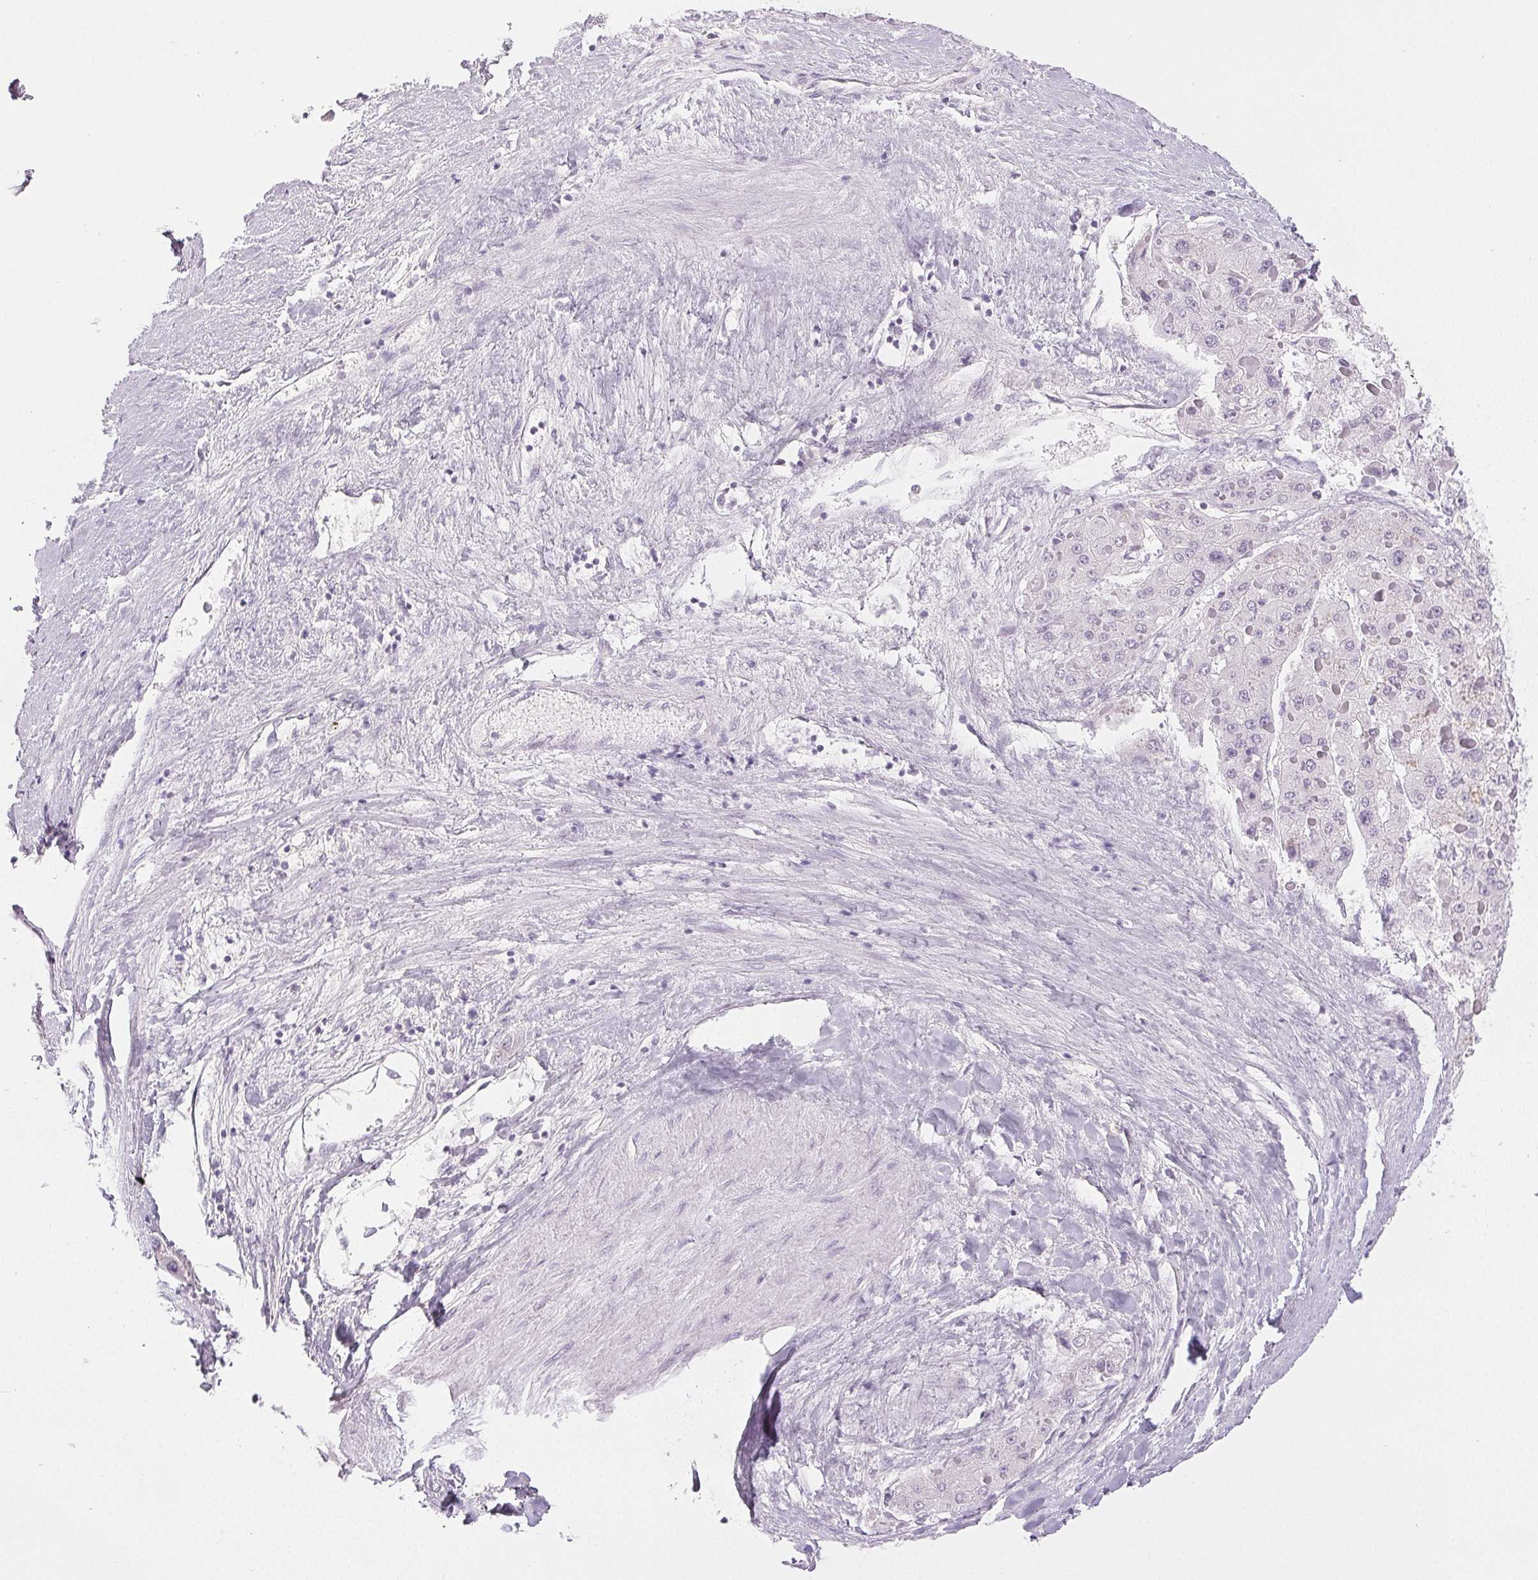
{"staining": {"intensity": "negative", "quantity": "none", "location": "none"}, "tissue": "liver cancer", "cell_type": "Tumor cells", "image_type": "cancer", "snomed": [{"axis": "morphology", "description": "Carcinoma, Hepatocellular, NOS"}, {"axis": "topography", "description": "Liver"}], "caption": "Hepatocellular carcinoma (liver) was stained to show a protein in brown. There is no significant staining in tumor cells.", "gene": "COL7A1", "patient": {"sex": "female", "age": 73}}